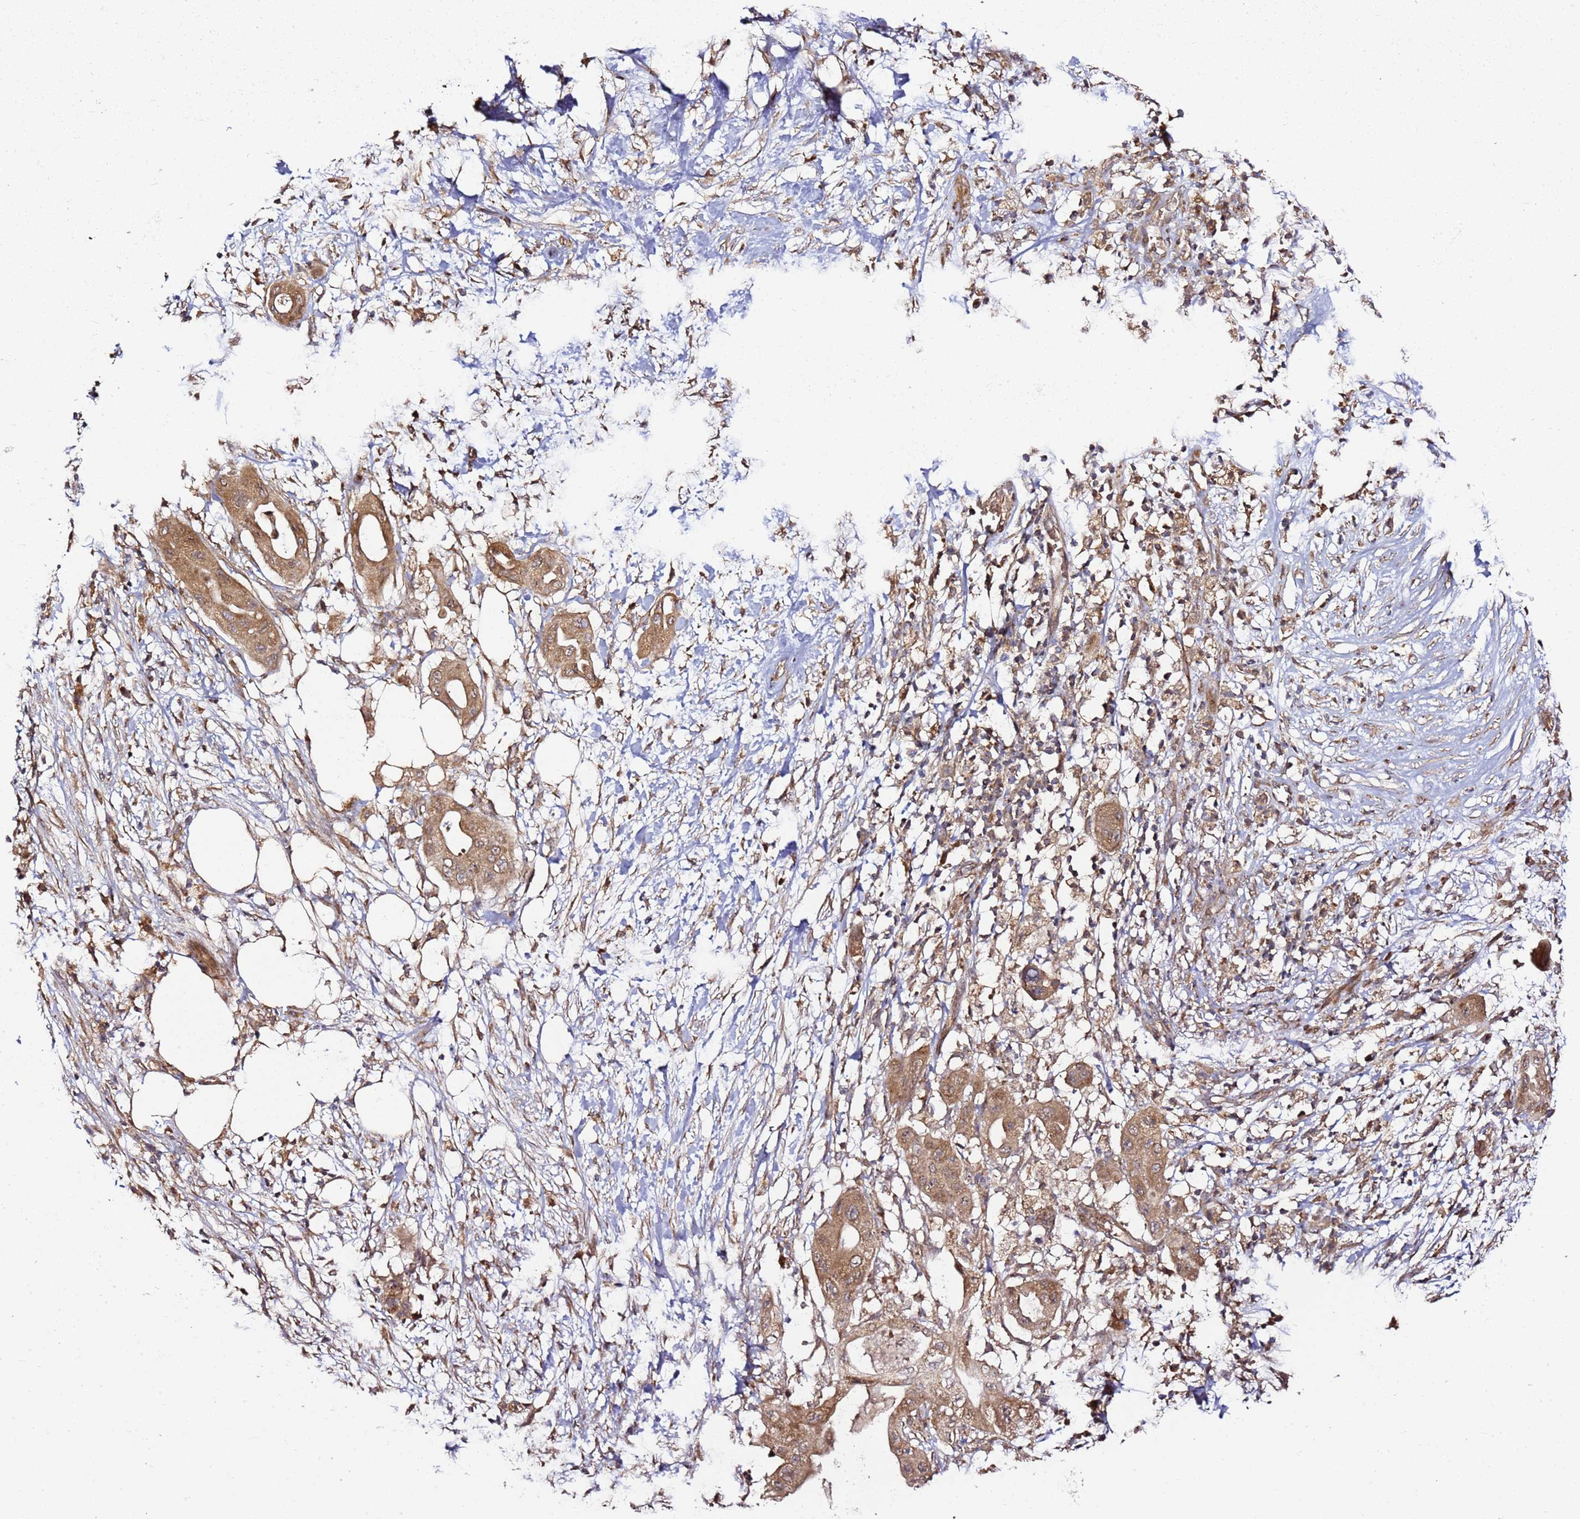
{"staining": {"intensity": "moderate", "quantity": ">75%", "location": "cytoplasmic/membranous"}, "tissue": "pancreatic cancer", "cell_type": "Tumor cells", "image_type": "cancer", "snomed": [{"axis": "morphology", "description": "Adenocarcinoma, NOS"}, {"axis": "topography", "description": "Pancreas"}], "caption": "There is medium levels of moderate cytoplasmic/membranous positivity in tumor cells of pancreatic cancer, as demonstrated by immunohistochemical staining (brown color).", "gene": "TM2D2", "patient": {"sex": "male", "age": 68}}